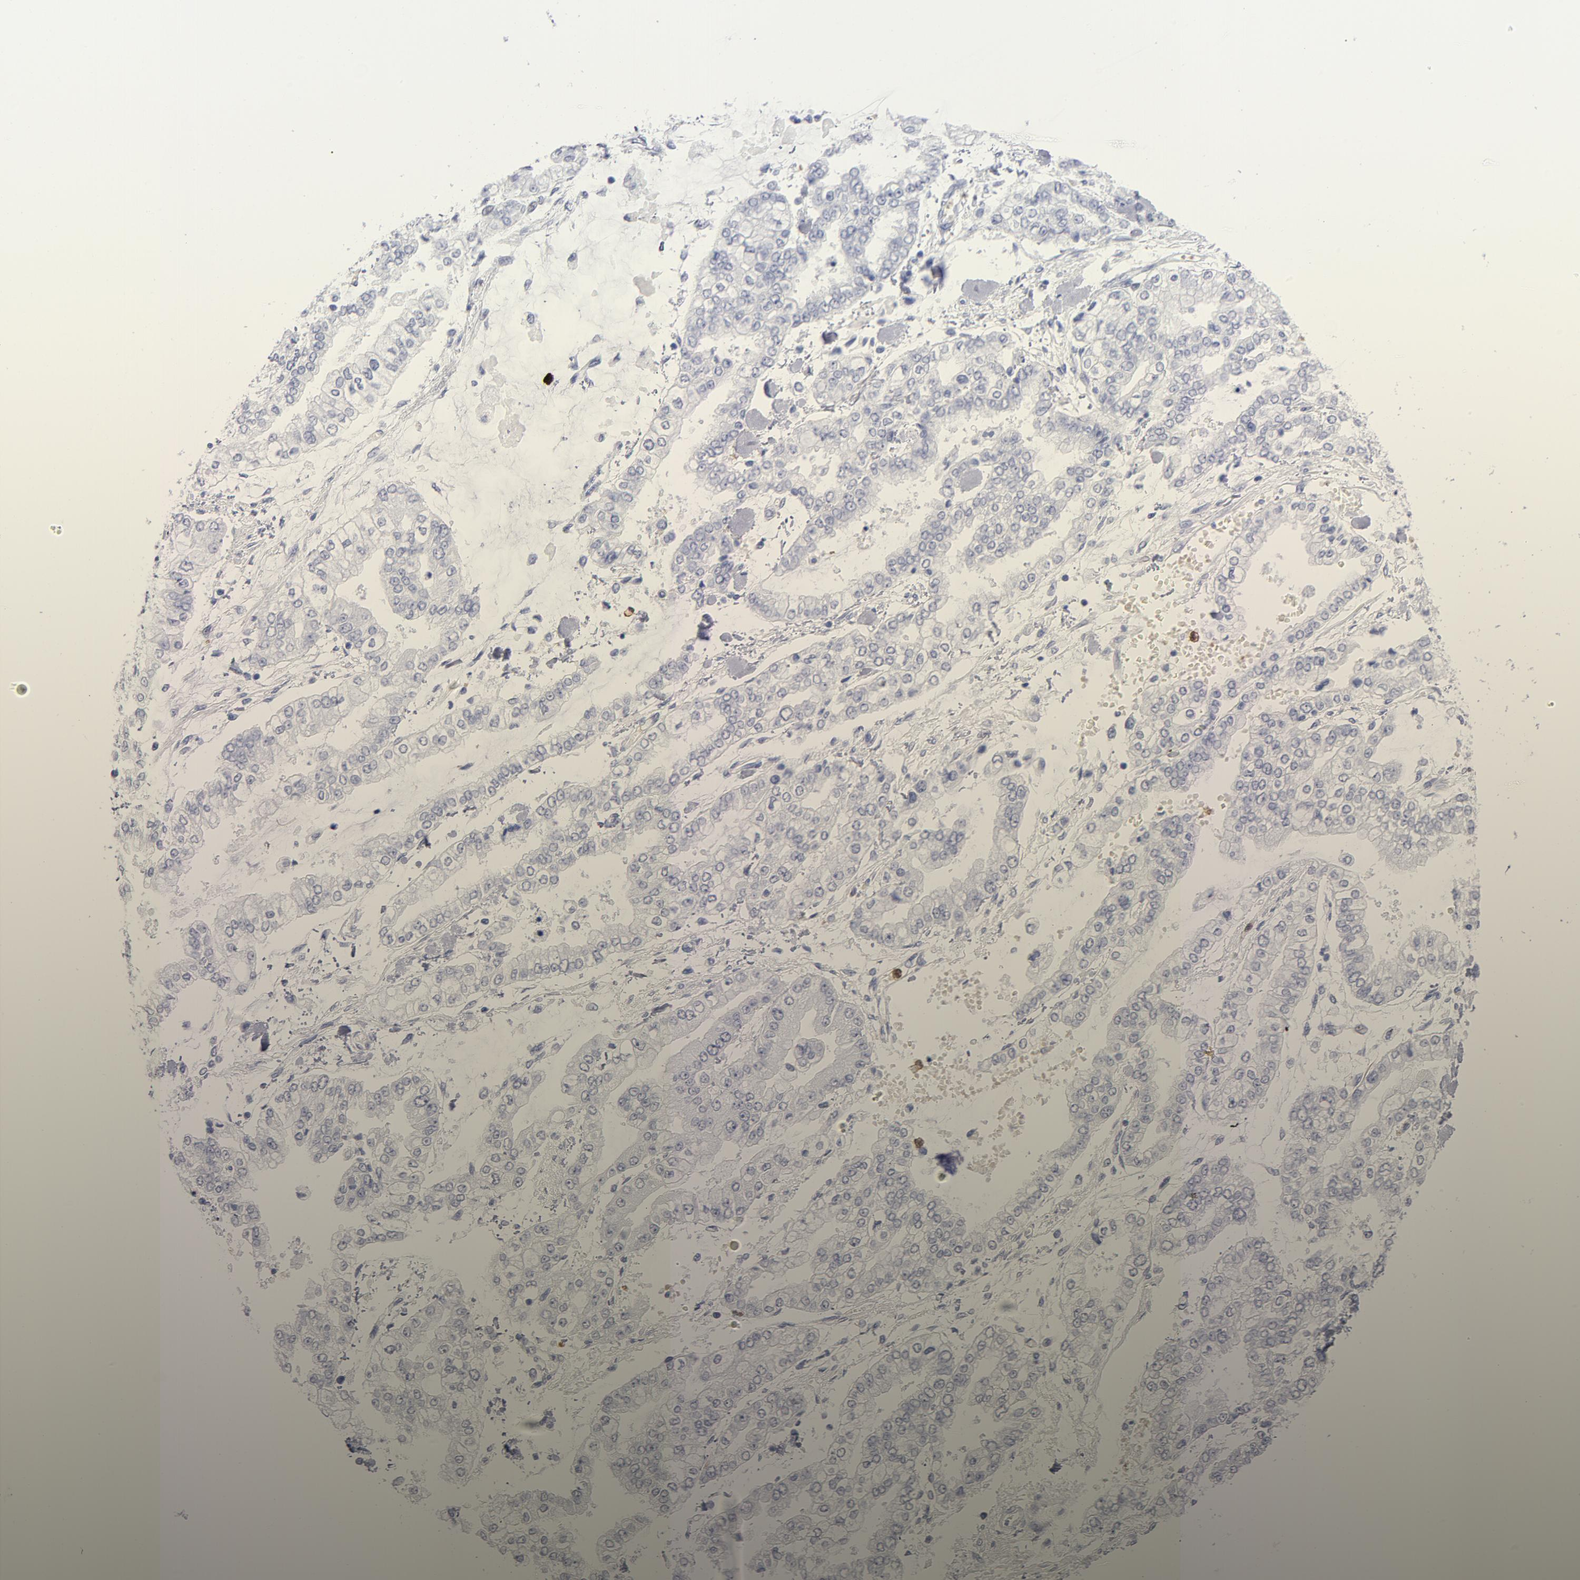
{"staining": {"intensity": "negative", "quantity": "none", "location": "none"}, "tissue": "stomach cancer", "cell_type": "Tumor cells", "image_type": "cancer", "snomed": [{"axis": "morphology", "description": "Normal tissue, NOS"}, {"axis": "morphology", "description": "Adenocarcinoma, NOS"}, {"axis": "topography", "description": "Stomach, upper"}, {"axis": "topography", "description": "Stomach"}], "caption": "IHC micrograph of human stomach adenocarcinoma stained for a protein (brown), which demonstrates no staining in tumor cells.", "gene": "ARG1", "patient": {"sex": "male", "age": 76}}